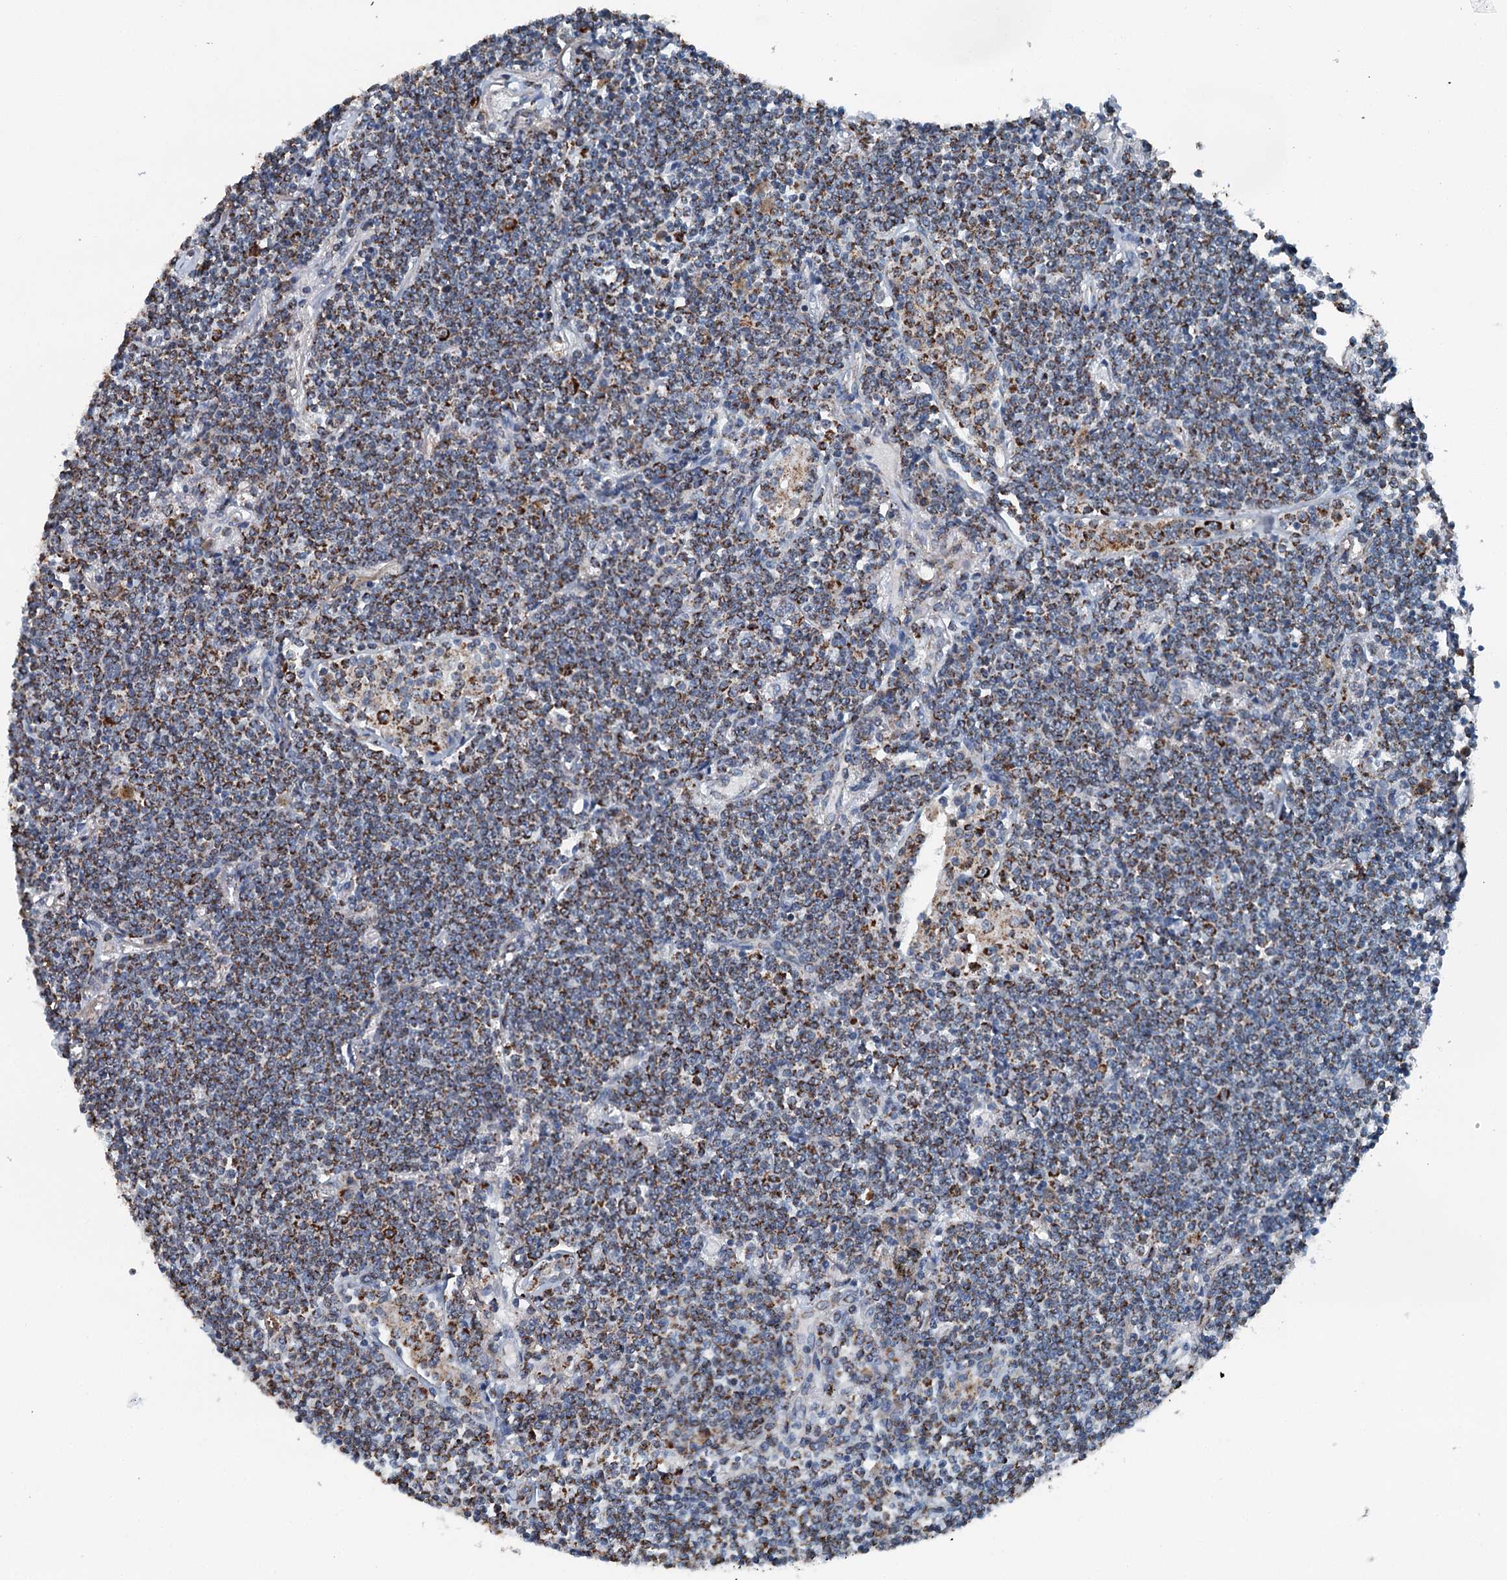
{"staining": {"intensity": "moderate", "quantity": ">75%", "location": "cytoplasmic/membranous"}, "tissue": "lymphoma", "cell_type": "Tumor cells", "image_type": "cancer", "snomed": [{"axis": "morphology", "description": "Malignant lymphoma, non-Hodgkin's type, Low grade"}, {"axis": "topography", "description": "Lung"}], "caption": "Protein expression analysis of low-grade malignant lymphoma, non-Hodgkin's type demonstrates moderate cytoplasmic/membranous positivity in about >75% of tumor cells.", "gene": "TRPT1", "patient": {"sex": "female", "age": 71}}